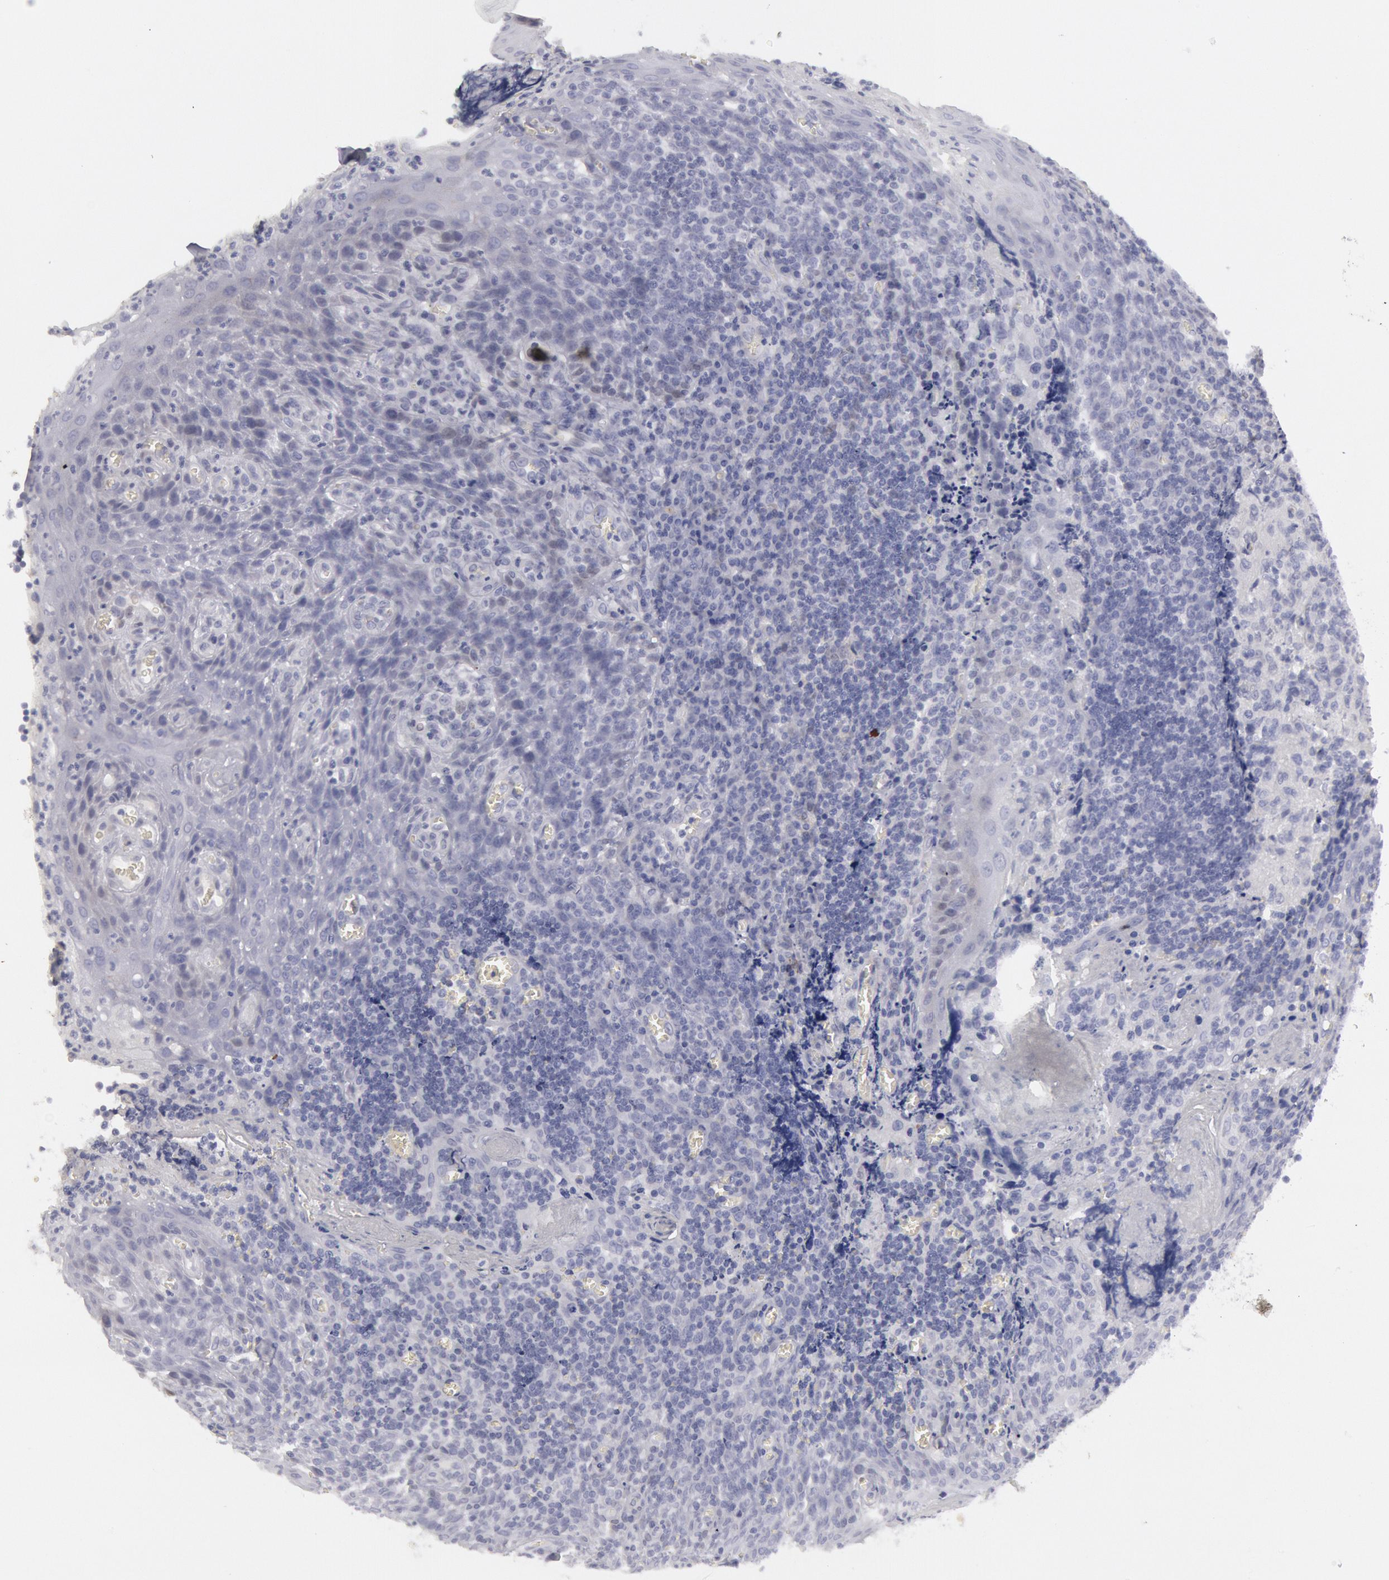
{"staining": {"intensity": "negative", "quantity": "none", "location": "none"}, "tissue": "tonsil", "cell_type": "Germinal center cells", "image_type": "normal", "snomed": [{"axis": "morphology", "description": "Normal tissue, NOS"}, {"axis": "topography", "description": "Tonsil"}], "caption": "Germinal center cells show no significant protein positivity in benign tonsil. (Immunohistochemistry (ihc), brightfield microscopy, high magnification).", "gene": "FHL1", "patient": {"sex": "male", "age": 20}}